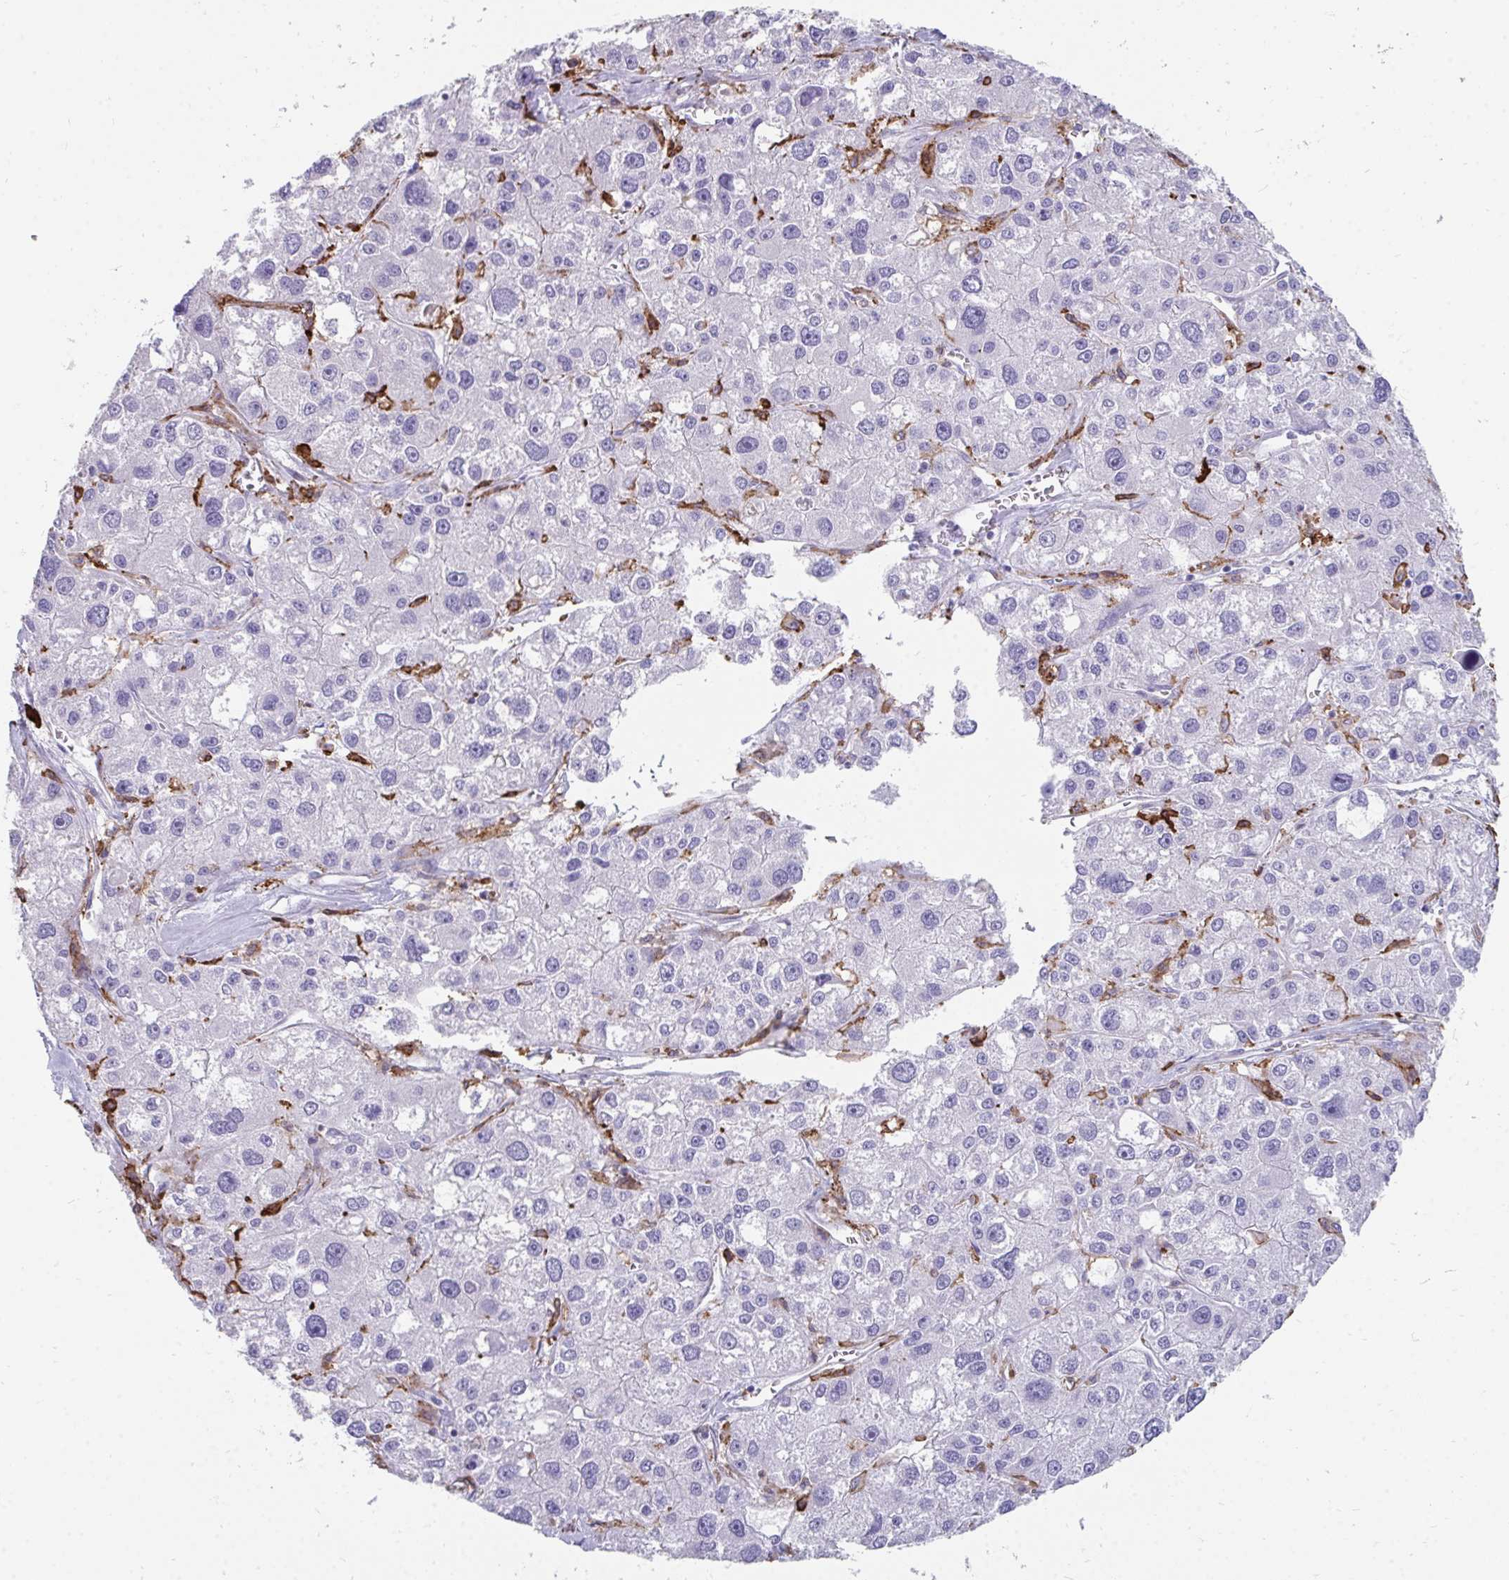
{"staining": {"intensity": "negative", "quantity": "none", "location": "none"}, "tissue": "liver cancer", "cell_type": "Tumor cells", "image_type": "cancer", "snomed": [{"axis": "morphology", "description": "Carcinoma, Hepatocellular, NOS"}, {"axis": "topography", "description": "Liver"}], "caption": "Immunohistochemical staining of liver hepatocellular carcinoma exhibits no significant expression in tumor cells.", "gene": "CD163", "patient": {"sex": "male", "age": 73}}